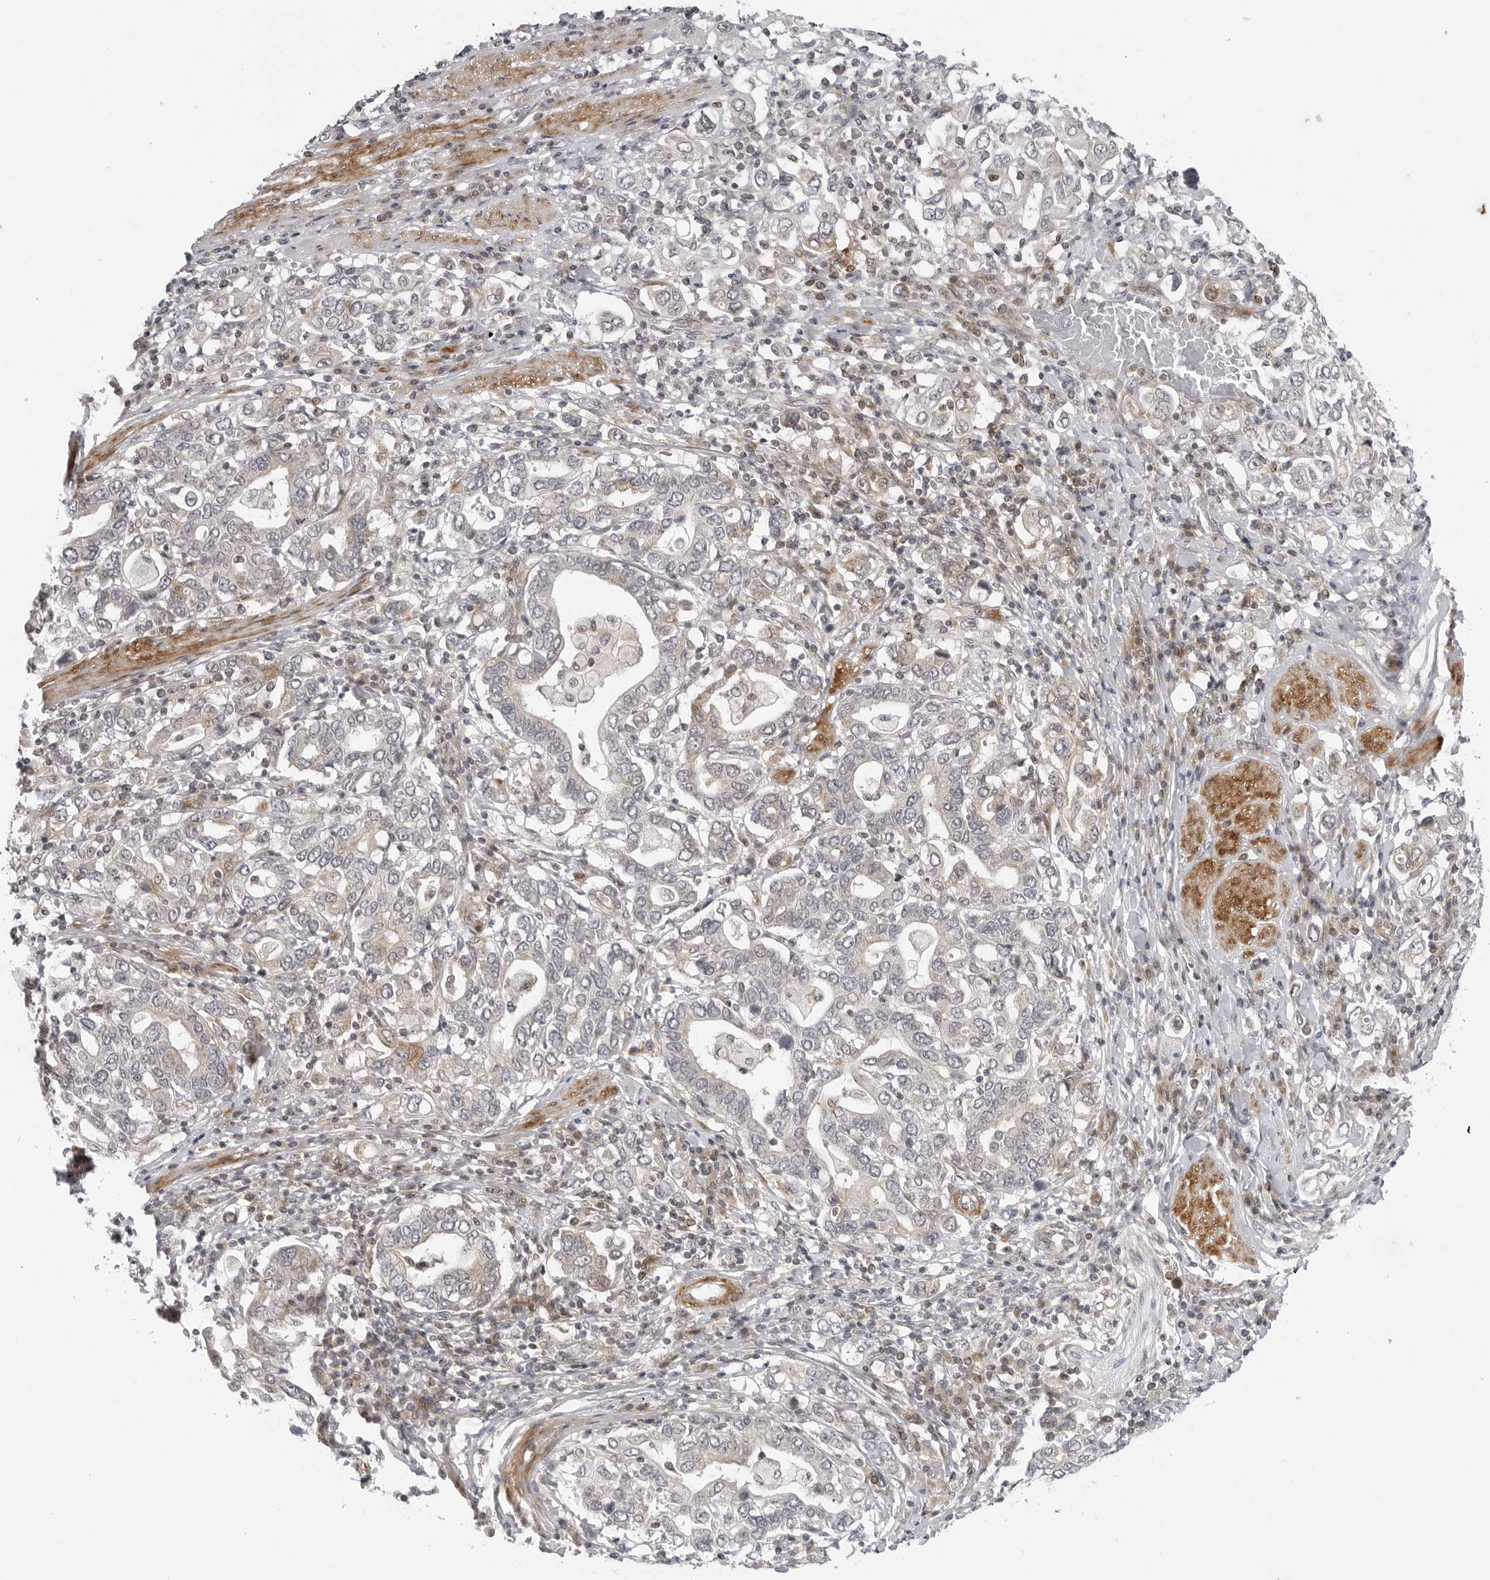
{"staining": {"intensity": "negative", "quantity": "none", "location": "none"}, "tissue": "stomach cancer", "cell_type": "Tumor cells", "image_type": "cancer", "snomed": [{"axis": "morphology", "description": "Adenocarcinoma, NOS"}, {"axis": "topography", "description": "Stomach, upper"}], "caption": "This is an immunohistochemistry histopathology image of human adenocarcinoma (stomach). There is no positivity in tumor cells.", "gene": "ADAMTS5", "patient": {"sex": "male", "age": 62}}